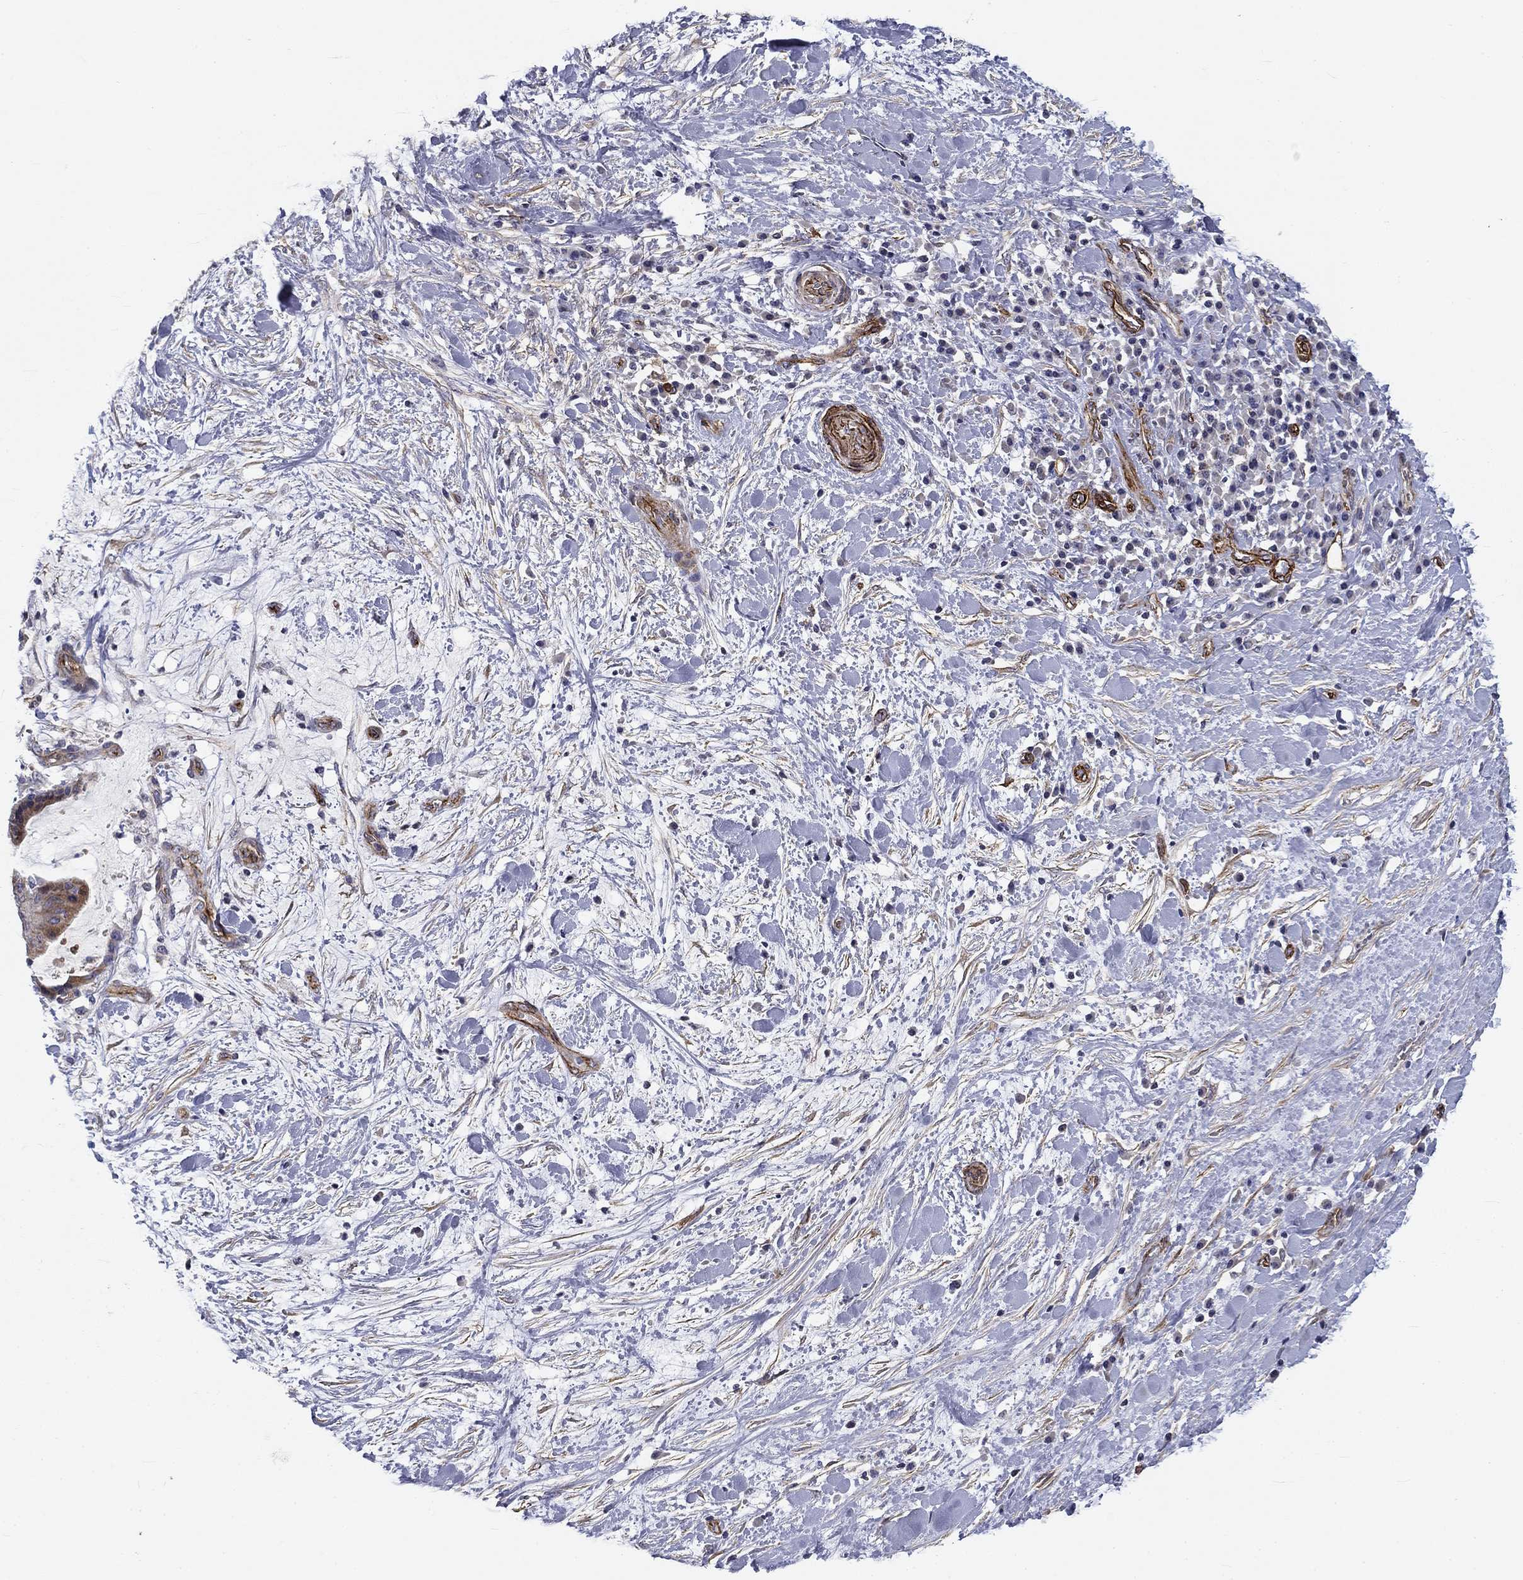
{"staining": {"intensity": "moderate", "quantity": "<25%", "location": "cytoplasmic/membranous"}, "tissue": "liver cancer", "cell_type": "Tumor cells", "image_type": "cancer", "snomed": [{"axis": "morphology", "description": "Cholangiocarcinoma"}, {"axis": "topography", "description": "Liver"}], "caption": "A micrograph of liver cancer (cholangiocarcinoma) stained for a protein demonstrates moderate cytoplasmic/membranous brown staining in tumor cells. Ihc stains the protein of interest in brown and the nuclei are stained blue.", "gene": "SYNC", "patient": {"sex": "female", "age": 73}}